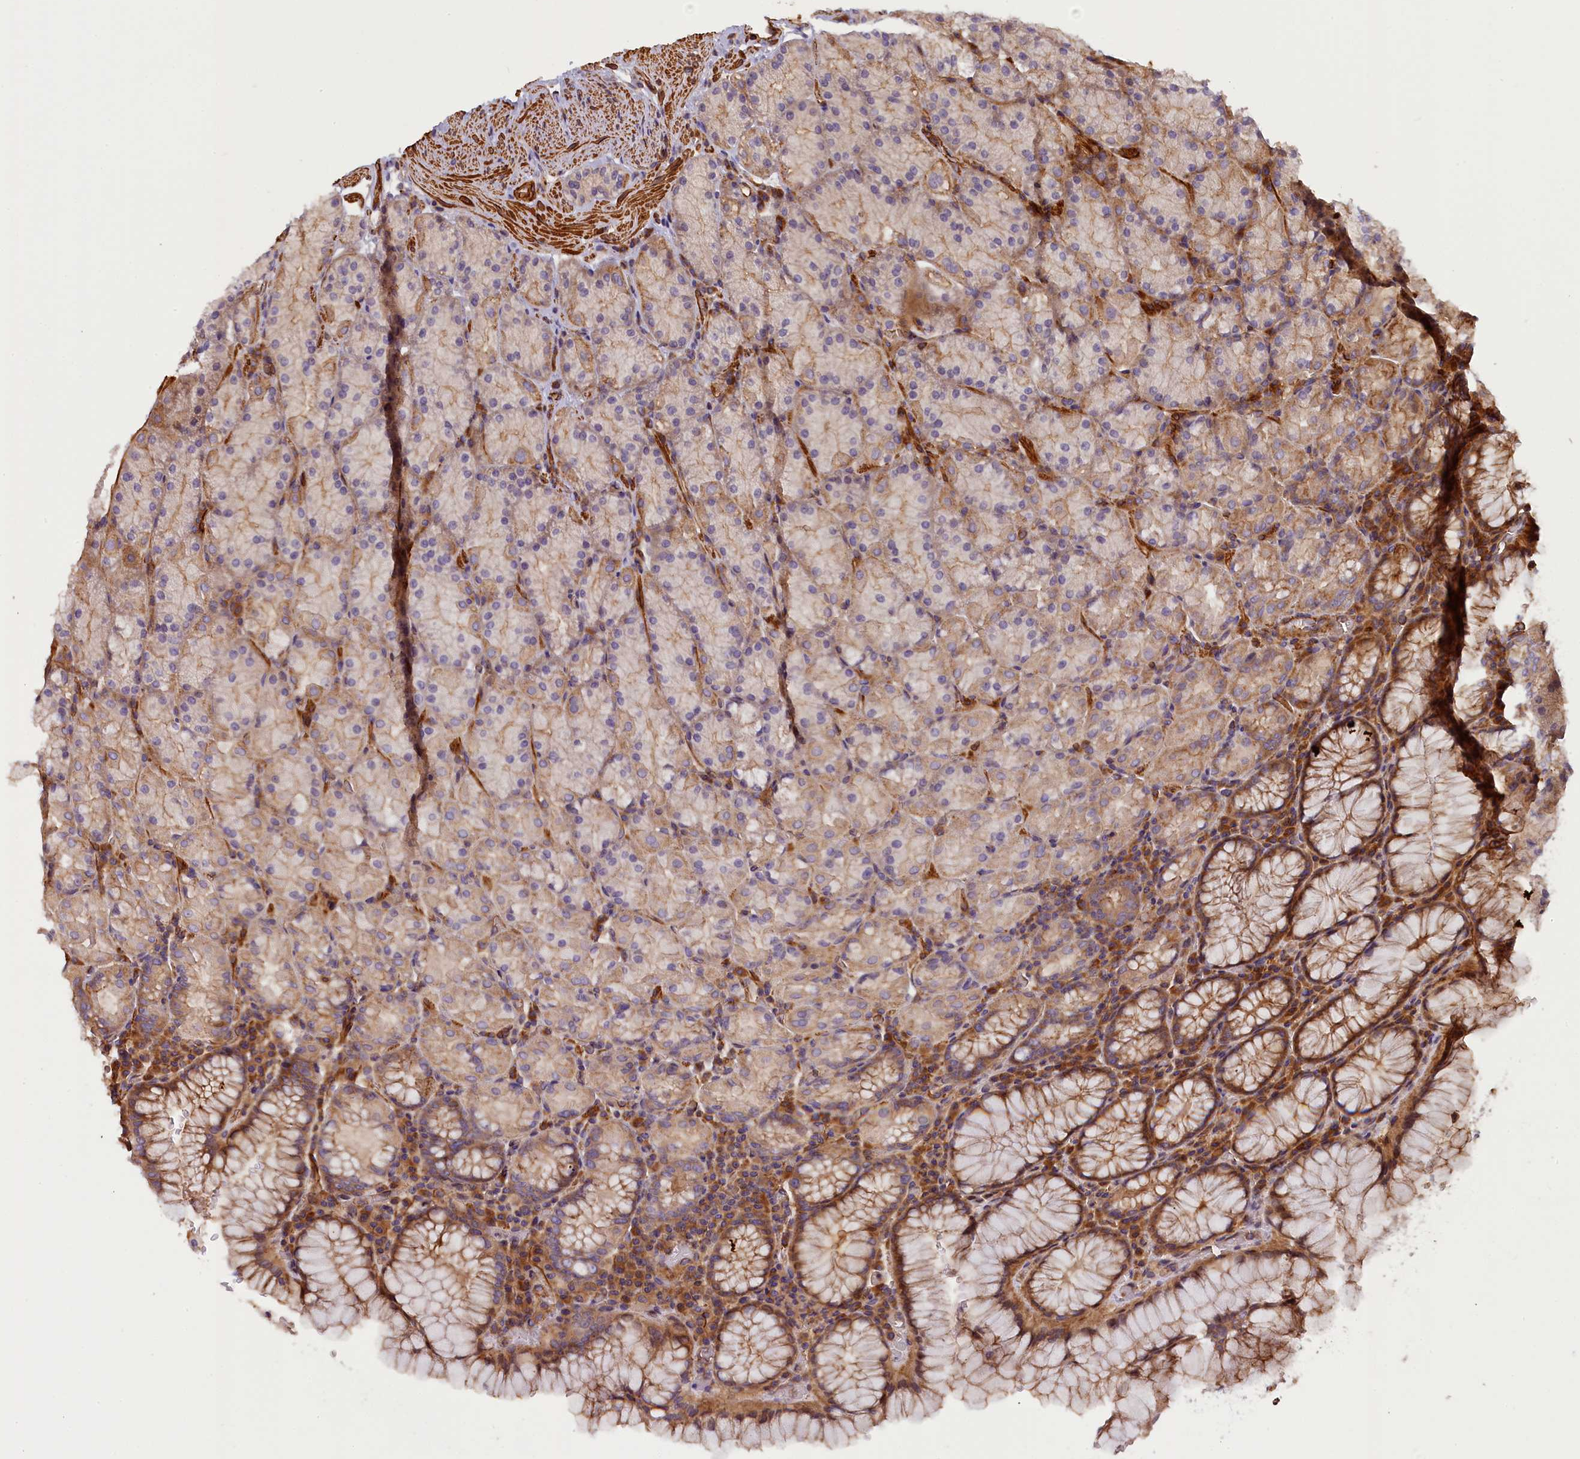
{"staining": {"intensity": "moderate", "quantity": "25%-75%", "location": "cytoplasmic/membranous"}, "tissue": "stomach", "cell_type": "Glandular cells", "image_type": "normal", "snomed": [{"axis": "morphology", "description": "Normal tissue, NOS"}, {"axis": "topography", "description": "Stomach, upper"}, {"axis": "topography", "description": "Stomach, lower"}], "caption": "Brown immunohistochemical staining in unremarkable human stomach shows moderate cytoplasmic/membranous positivity in about 25%-75% of glandular cells.", "gene": "FUZ", "patient": {"sex": "male", "age": 80}}